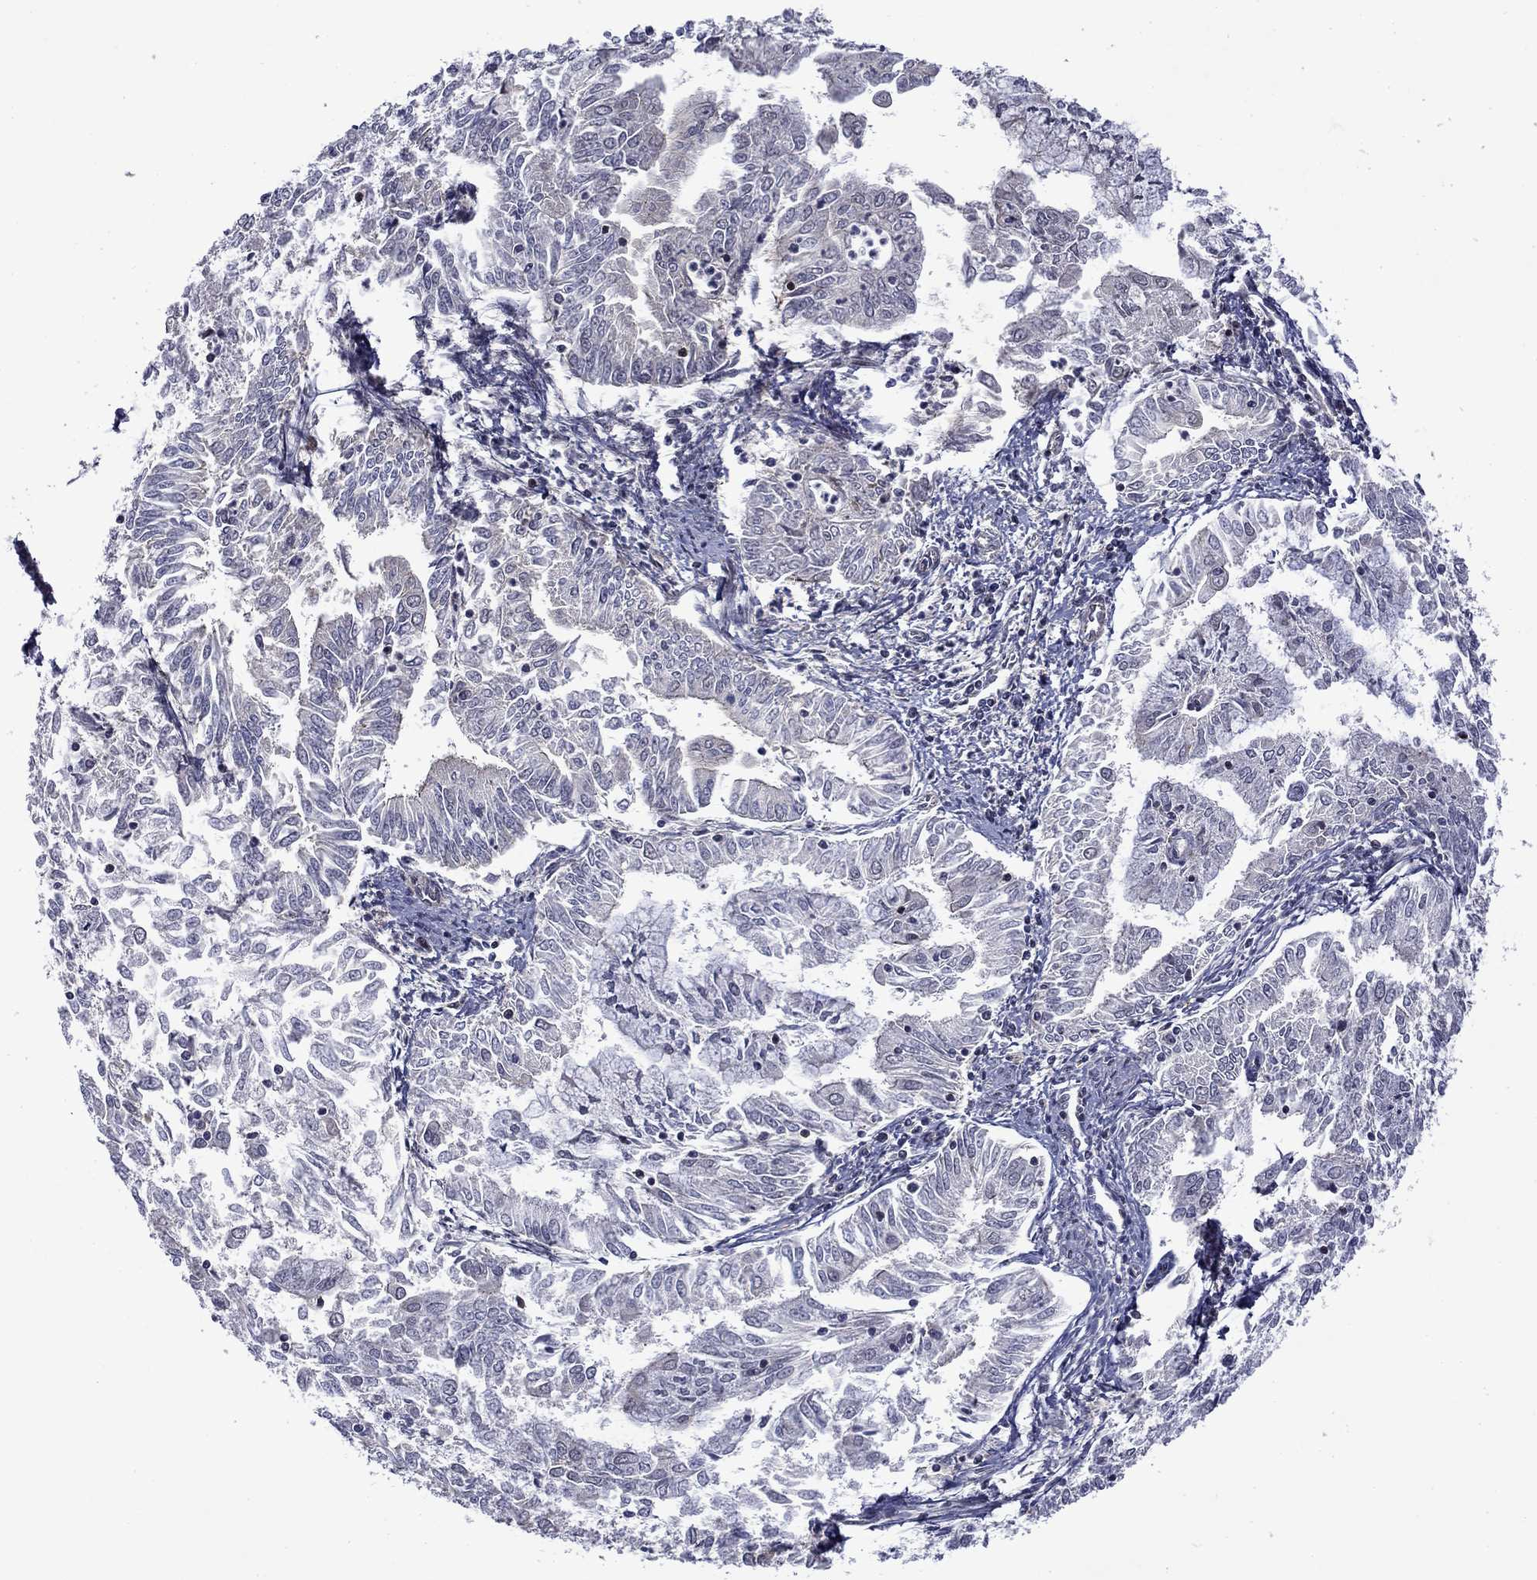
{"staining": {"intensity": "negative", "quantity": "none", "location": "none"}, "tissue": "endometrial cancer", "cell_type": "Tumor cells", "image_type": "cancer", "snomed": [{"axis": "morphology", "description": "Adenocarcinoma, NOS"}, {"axis": "topography", "description": "Endometrium"}], "caption": "Protein analysis of endometrial cancer exhibits no significant staining in tumor cells. (DAB (3,3'-diaminobenzidine) immunohistochemistry, high magnification).", "gene": "B3GAT1", "patient": {"sex": "female", "age": 56}}